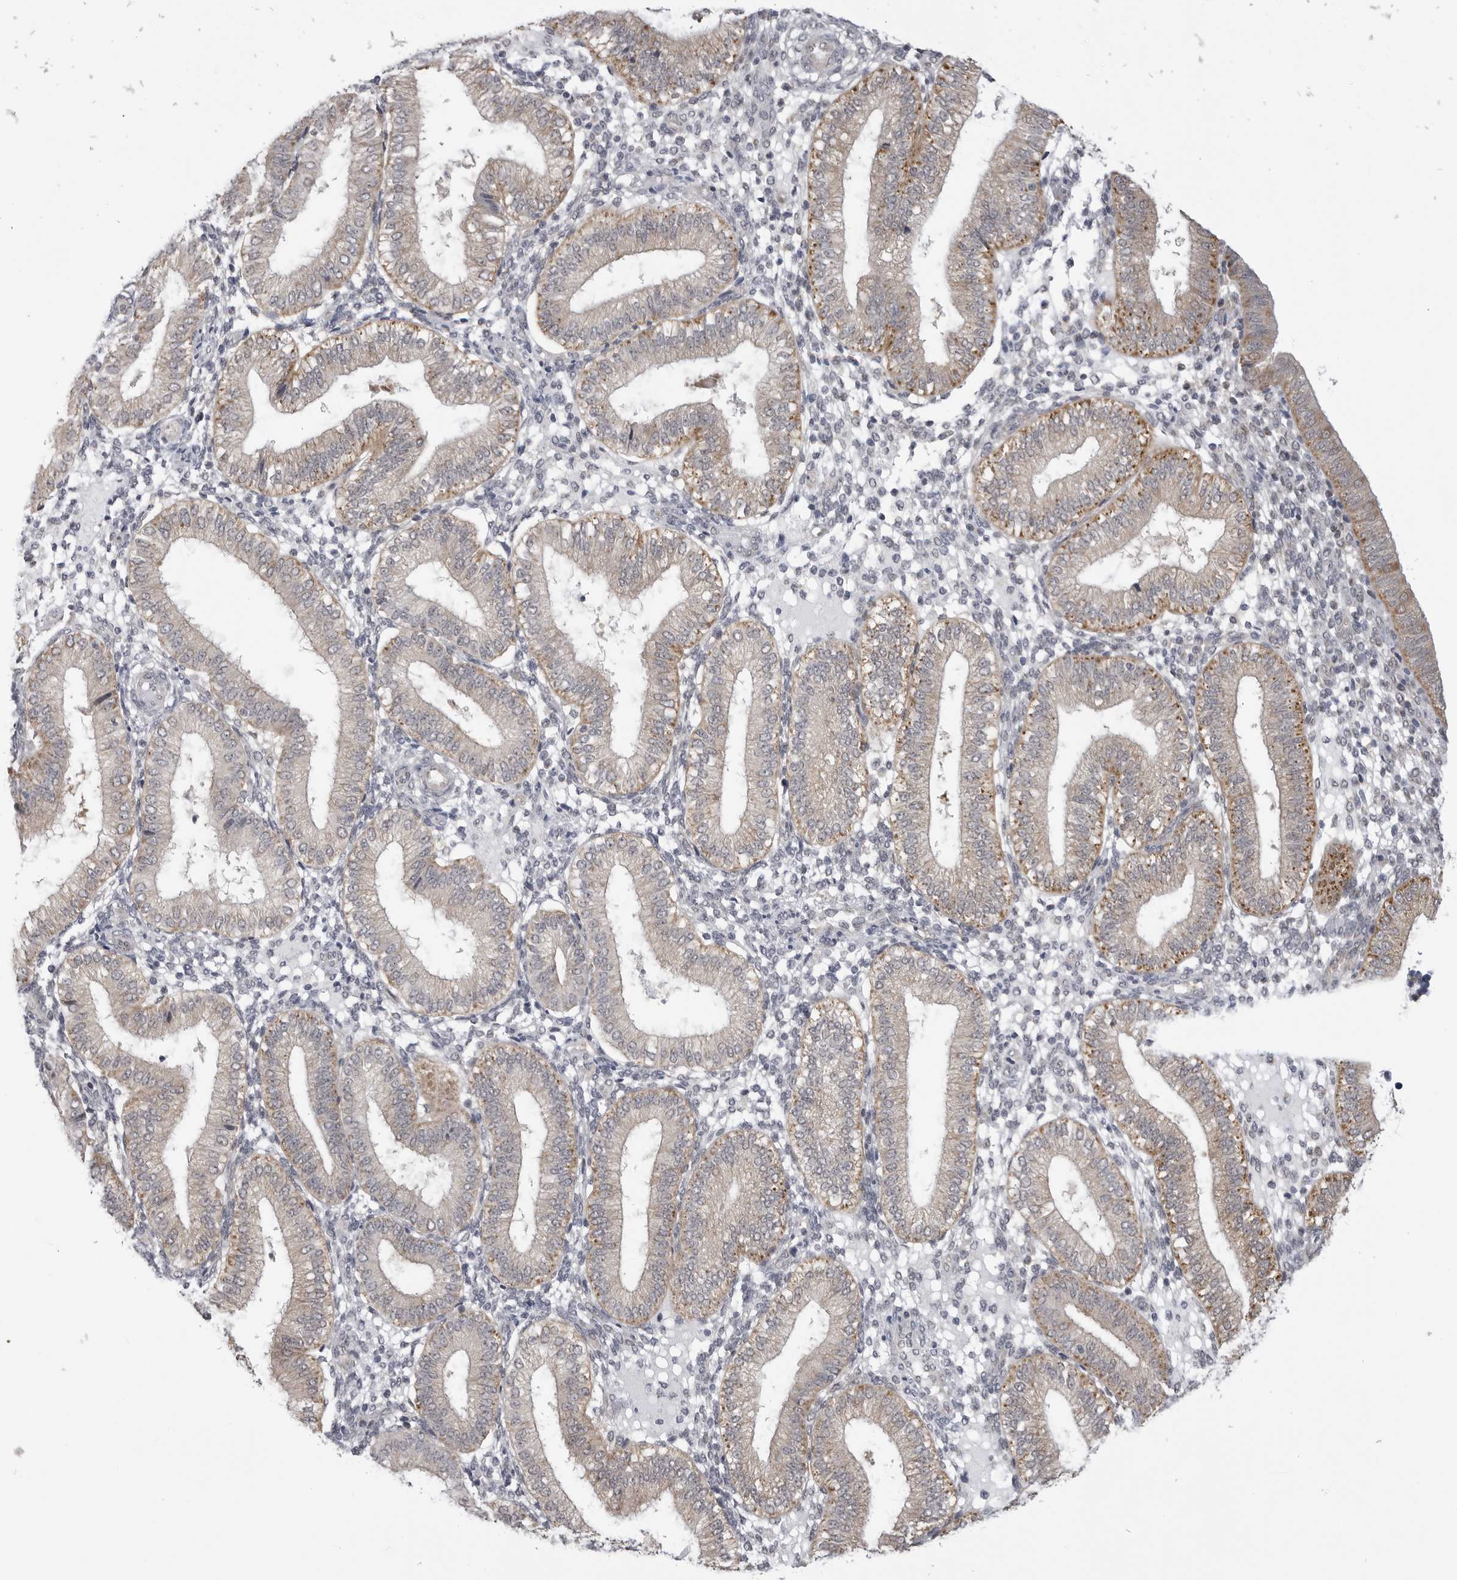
{"staining": {"intensity": "negative", "quantity": "none", "location": "none"}, "tissue": "endometrium", "cell_type": "Cells in endometrial stroma", "image_type": "normal", "snomed": [{"axis": "morphology", "description": "Normal tissue, NOS"}, {"axis": "topography", "description": "Endometrium"}], "caption": "An image of endometrium stained for a protein shows no brown staining in cells in endometrial stroma. (DAB immunohistochemistry visualized using brightfield microscopy, high magnification).", "gene": "FH", "patient": {"sex": "female", "age": 39}}